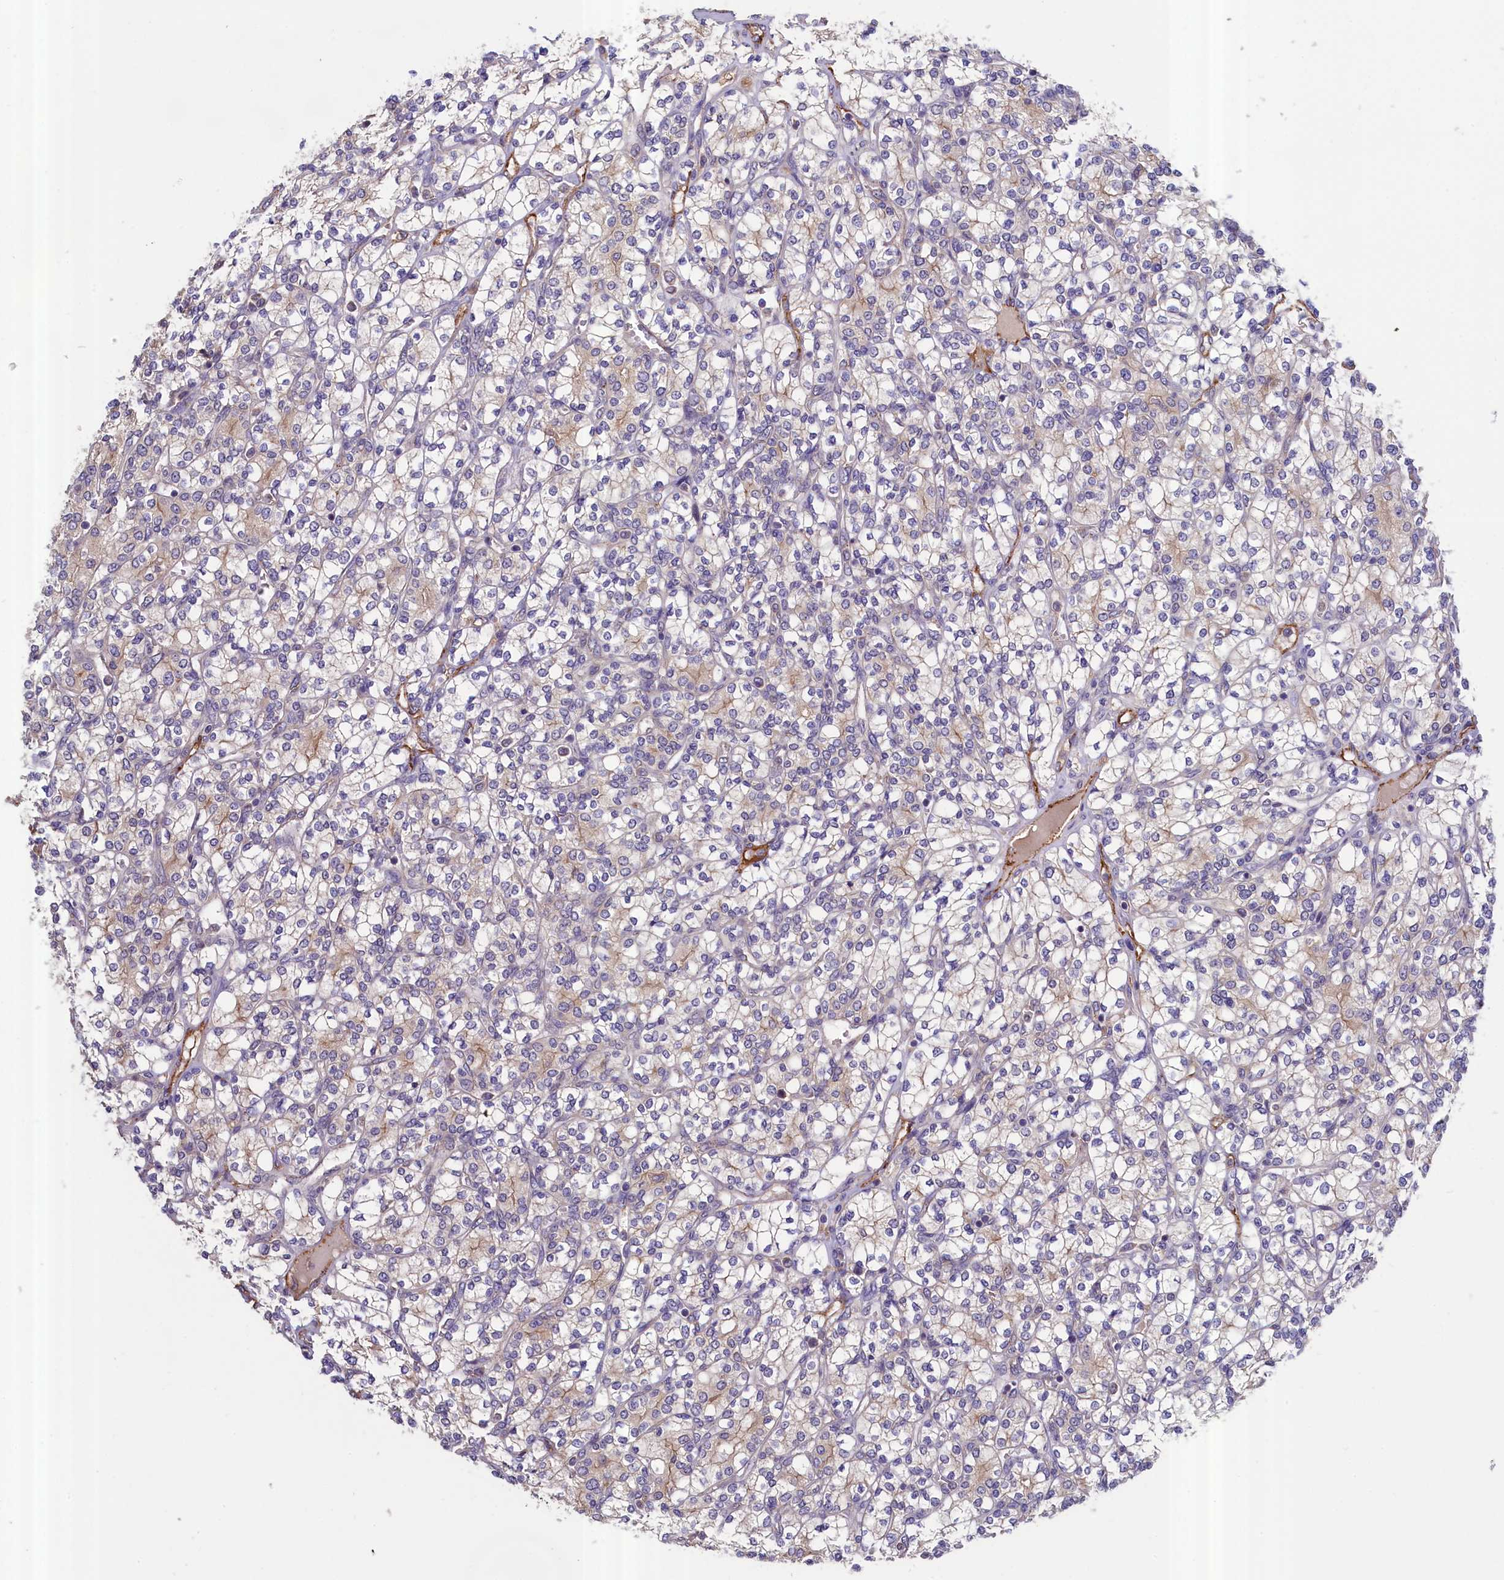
{"staining": {"intensity": "negative", "quantity": "none", "location": "none"}, "tissue": "renal cancer", "cell_type": "Tumor cells", "image_type": "cancer", "snomed": [{"axis": "morphology", "description": "Adenocarcinoma, NOS"}, {"axis": "topography", "description": "Kidney"}], "caption": "IHC photomicrograph of renal cancer stained for a protein (brown), which exhibits no staining in tumor cells.", "gene": "COL19A1", "patient": {"sex": "male", "age": 77}}